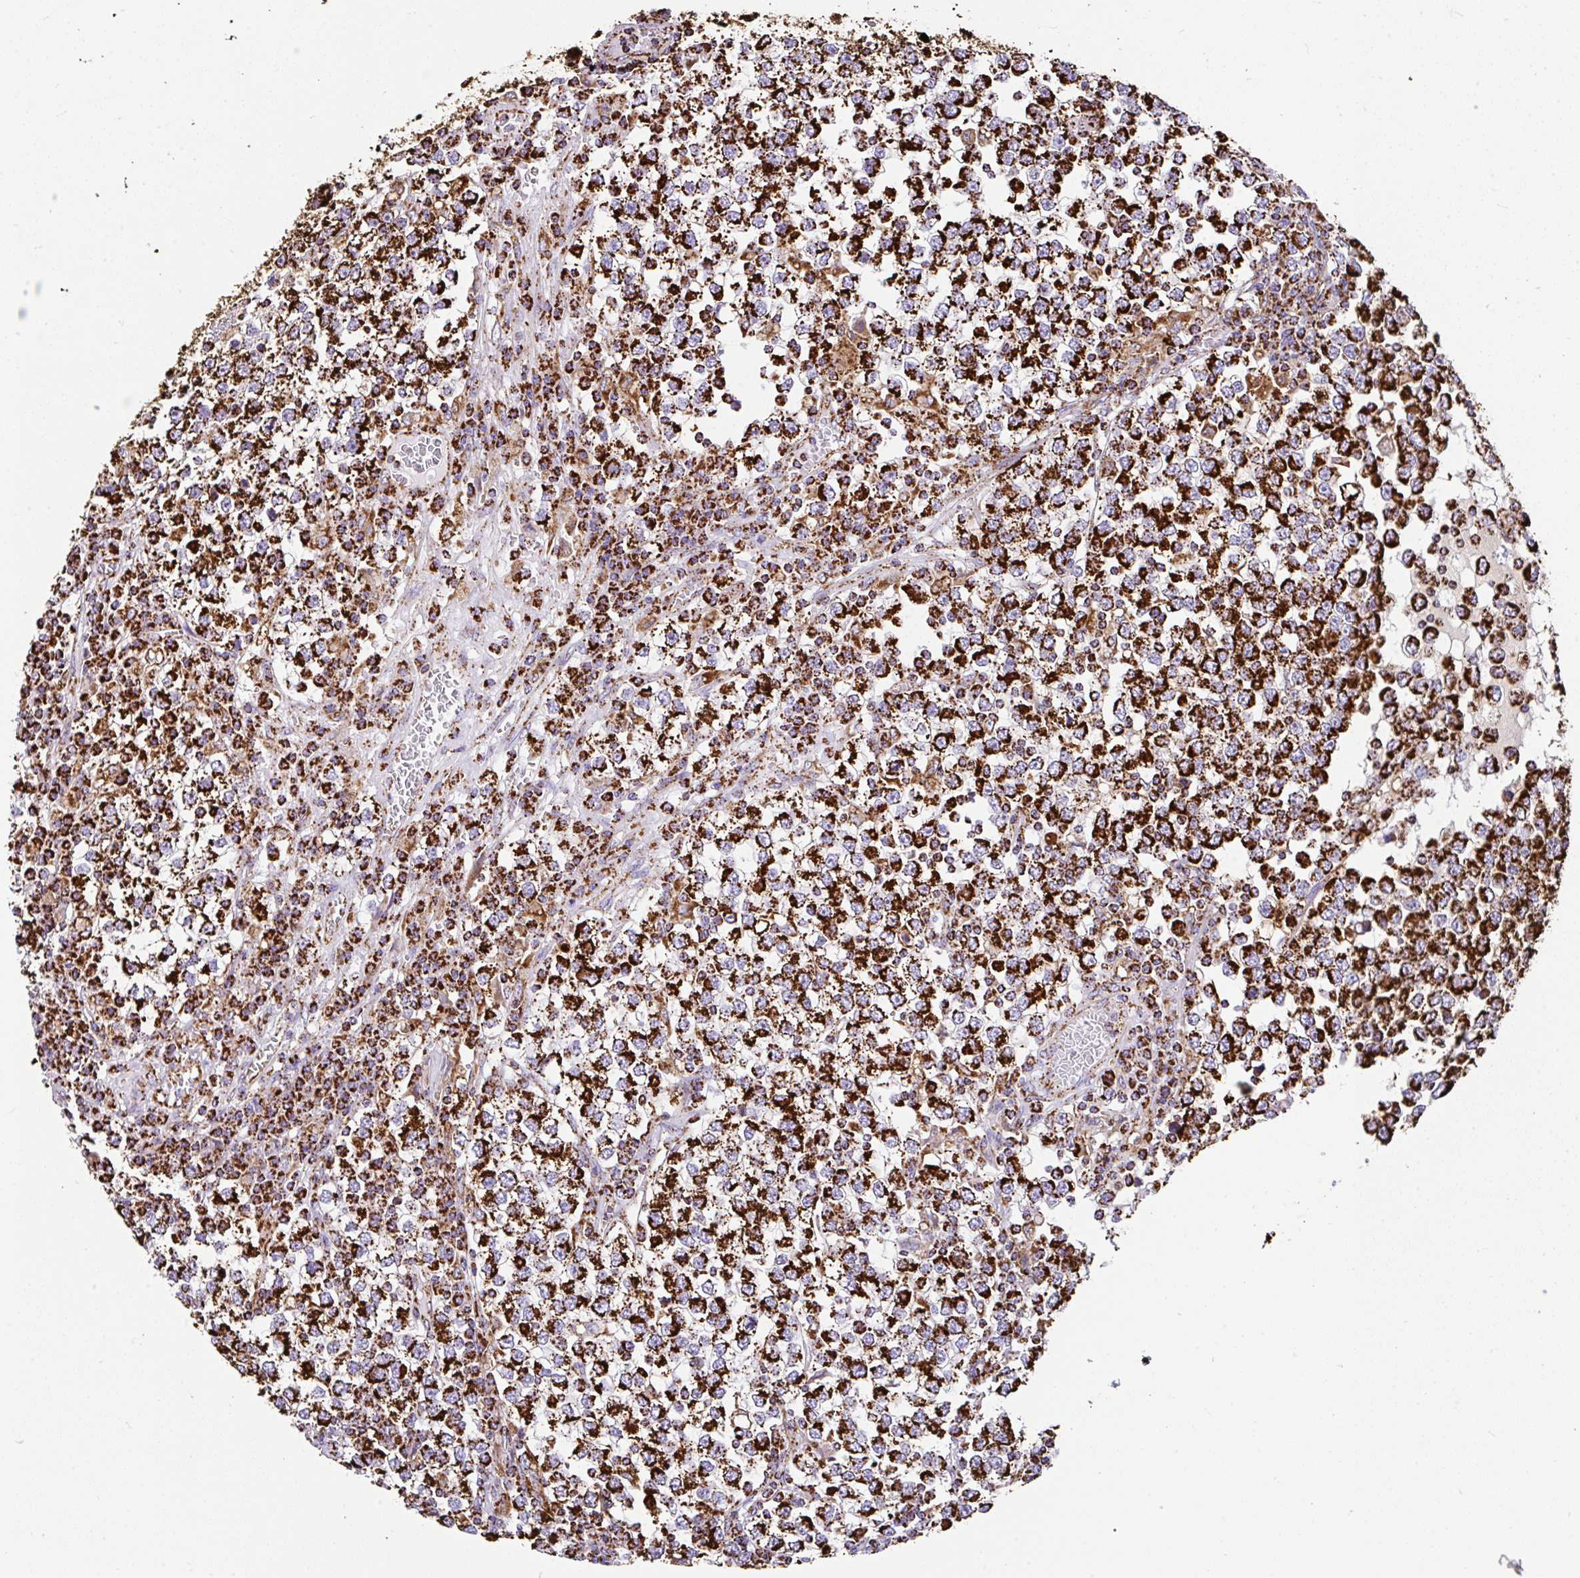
{"staining": {"intensity": "strong", "quantity": ">75%", "location": "cytoplasmic/membranous"}, "tissue": "testis cancer", "cell_type": "Tumor cells", "image_type": "cancer", "snomed": [{"axis": "morphology", "description": "Seminoma, NOS"}, {"axis": "topography", "description": "Testis"}], "caption": "An image showing strong cytoplasmic/membranous positivity in approximately >75% of tumor cells in testis cancer, as visualized by brown immunohistochemical staining.", "gene": "ANKRD33B", "patient": {"sex": "male", "age": 65}}